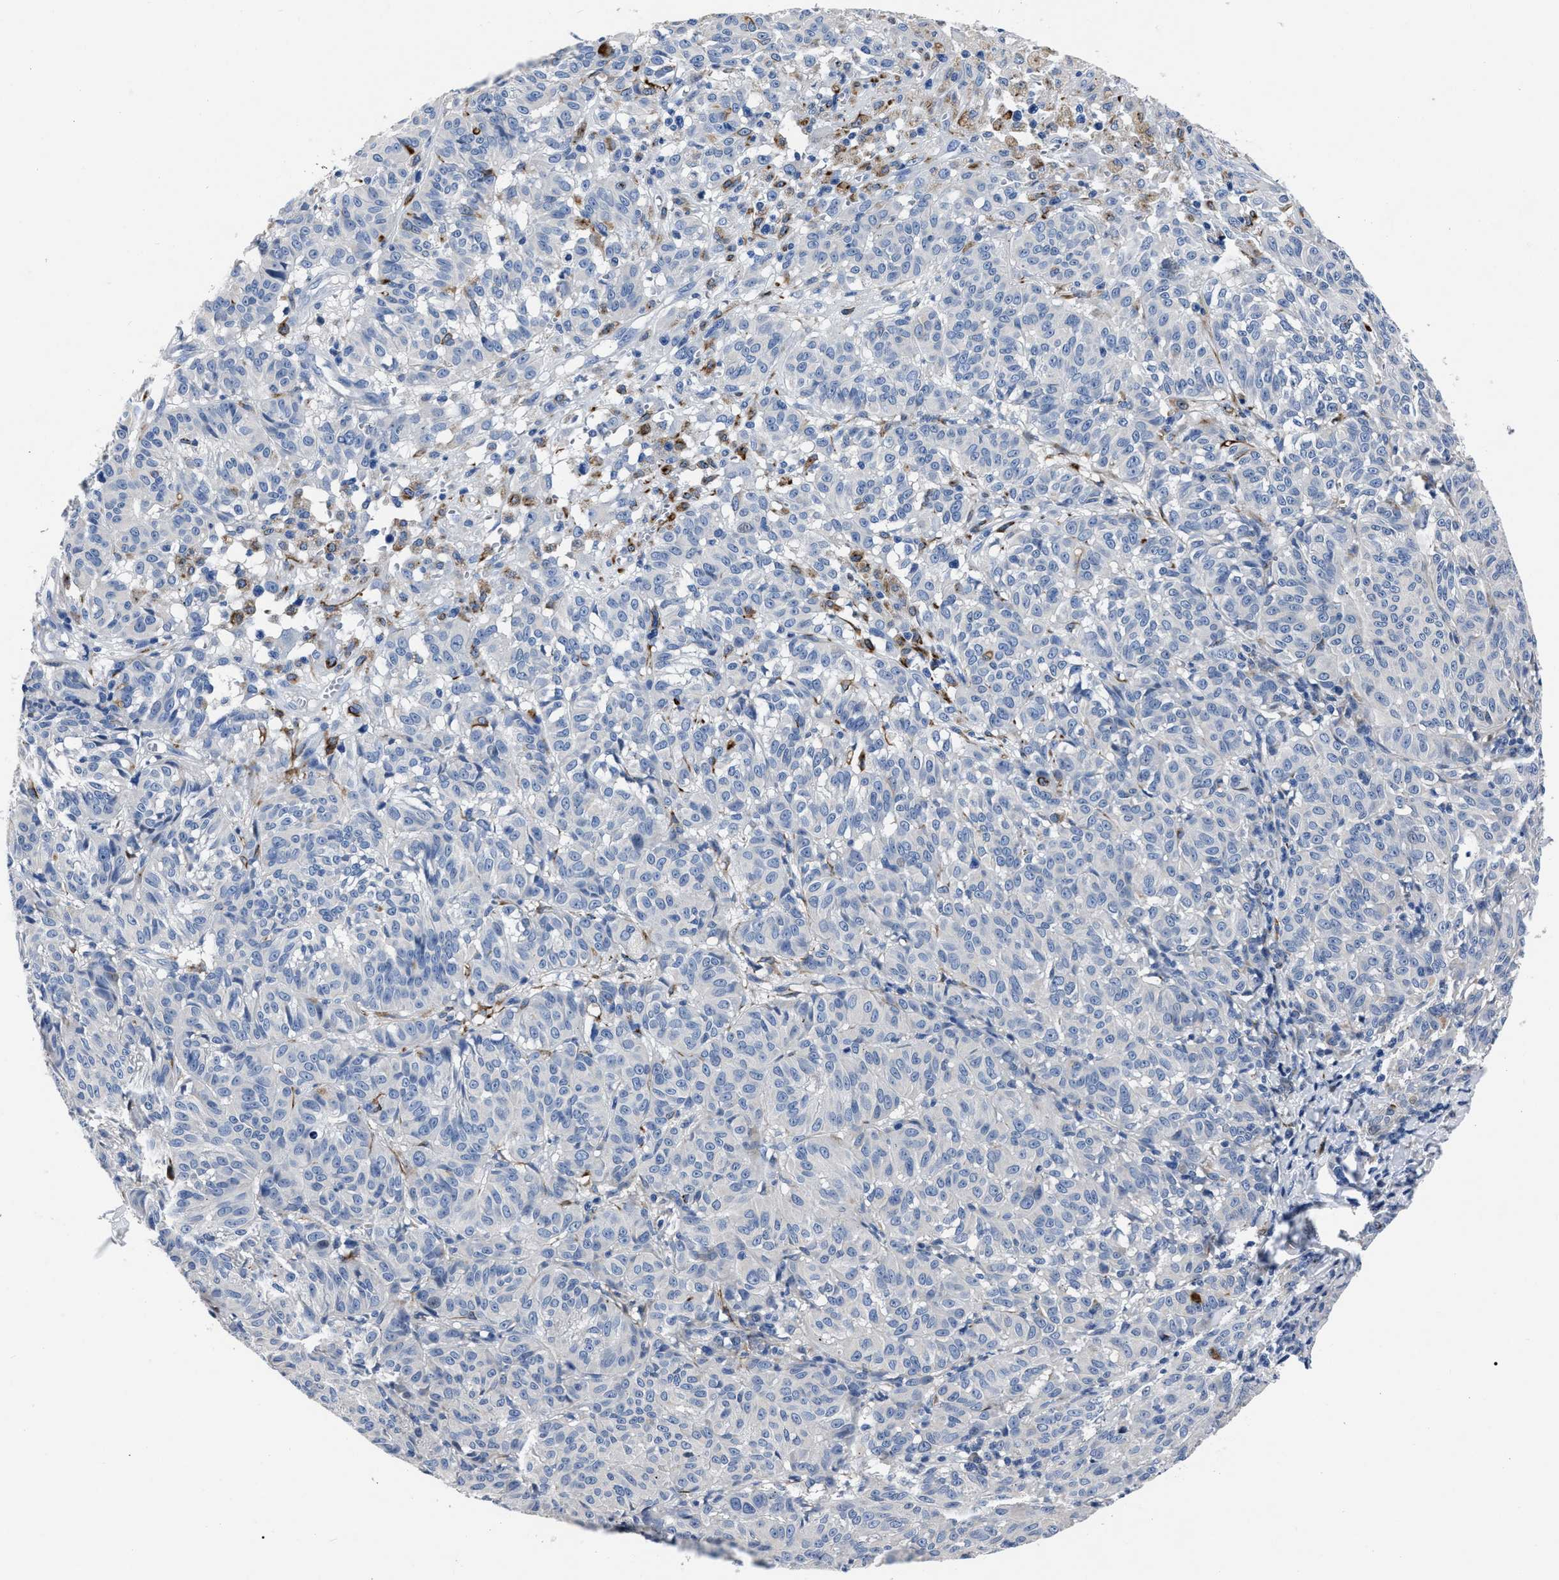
{"staining": {"intensity": "negative", "quantity": "none", "location": "none"}, "tissue": "melanoma", "cell_type": "Tumor cells", "image_type": "cancer", "snomed": [{"axis": "morphology", "description": "Malignant melanoma, NOS"}, {"axis": "topography", "description": "Skin"}], "caption": "Tumor cells show no significant staining in malignant melanoma. (DAB (3,3'-diaminobenzidine) IHC with hematoxylin counter stain).", "gene": "OR10G3", "patient": {"sex": "female", "age": 72}}